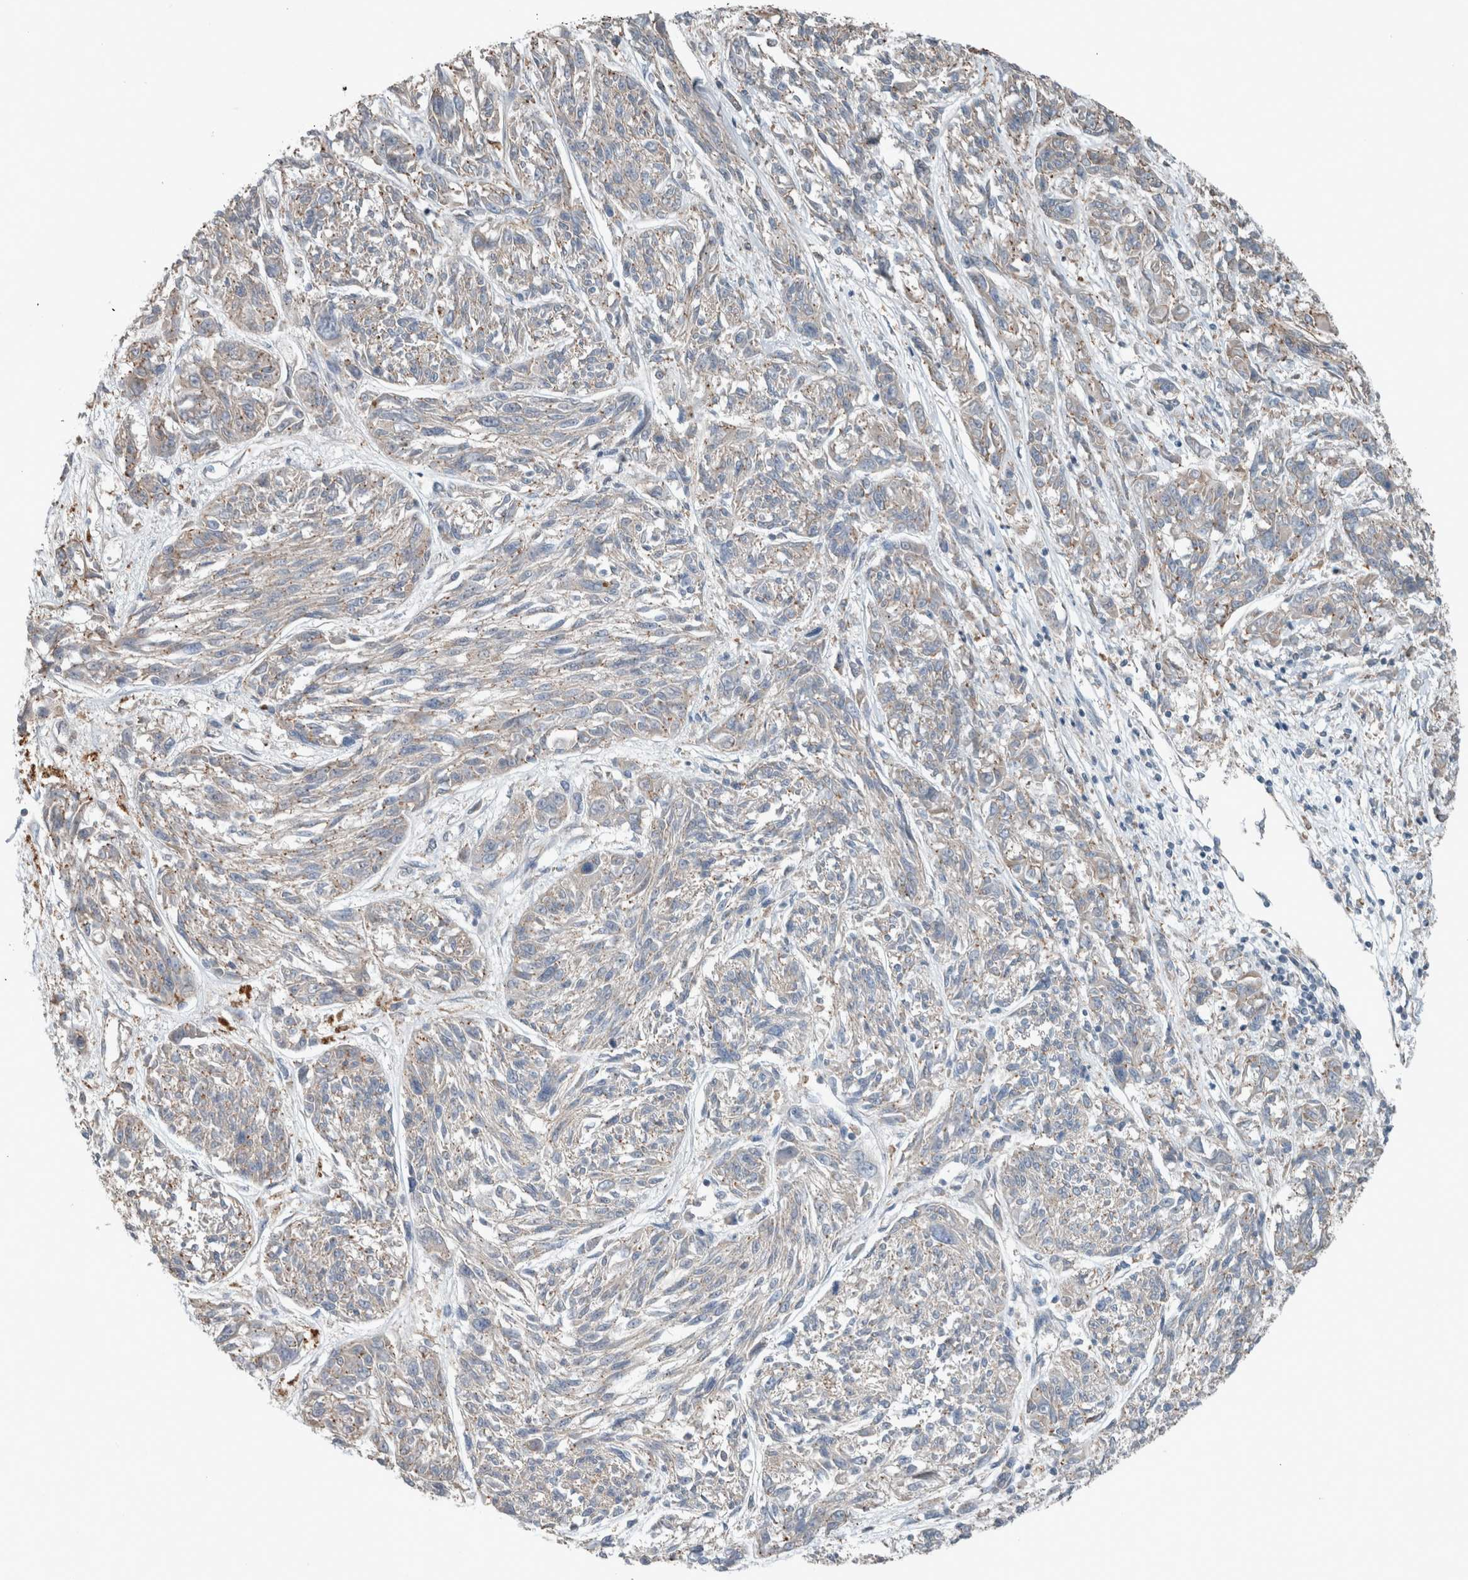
{"staining": {"intensity": "negative", "quantity": "none", "location": "none"}, "tissue": "melanoma", "cell_type": "Tumor cells", "image_type": "cancer", "snomed": [{"axis": "morphology", "description": "Malignant melanoma, NOS"}, {"axis": "topography", "description": "Skin"}], "caption": "This is an immunohistochemistry (IHC) micrograph of malignant melanoma. There is no expression in tumor cells.", "gene": "JADE2", "patient": {"sex": "male", "age": 53}}